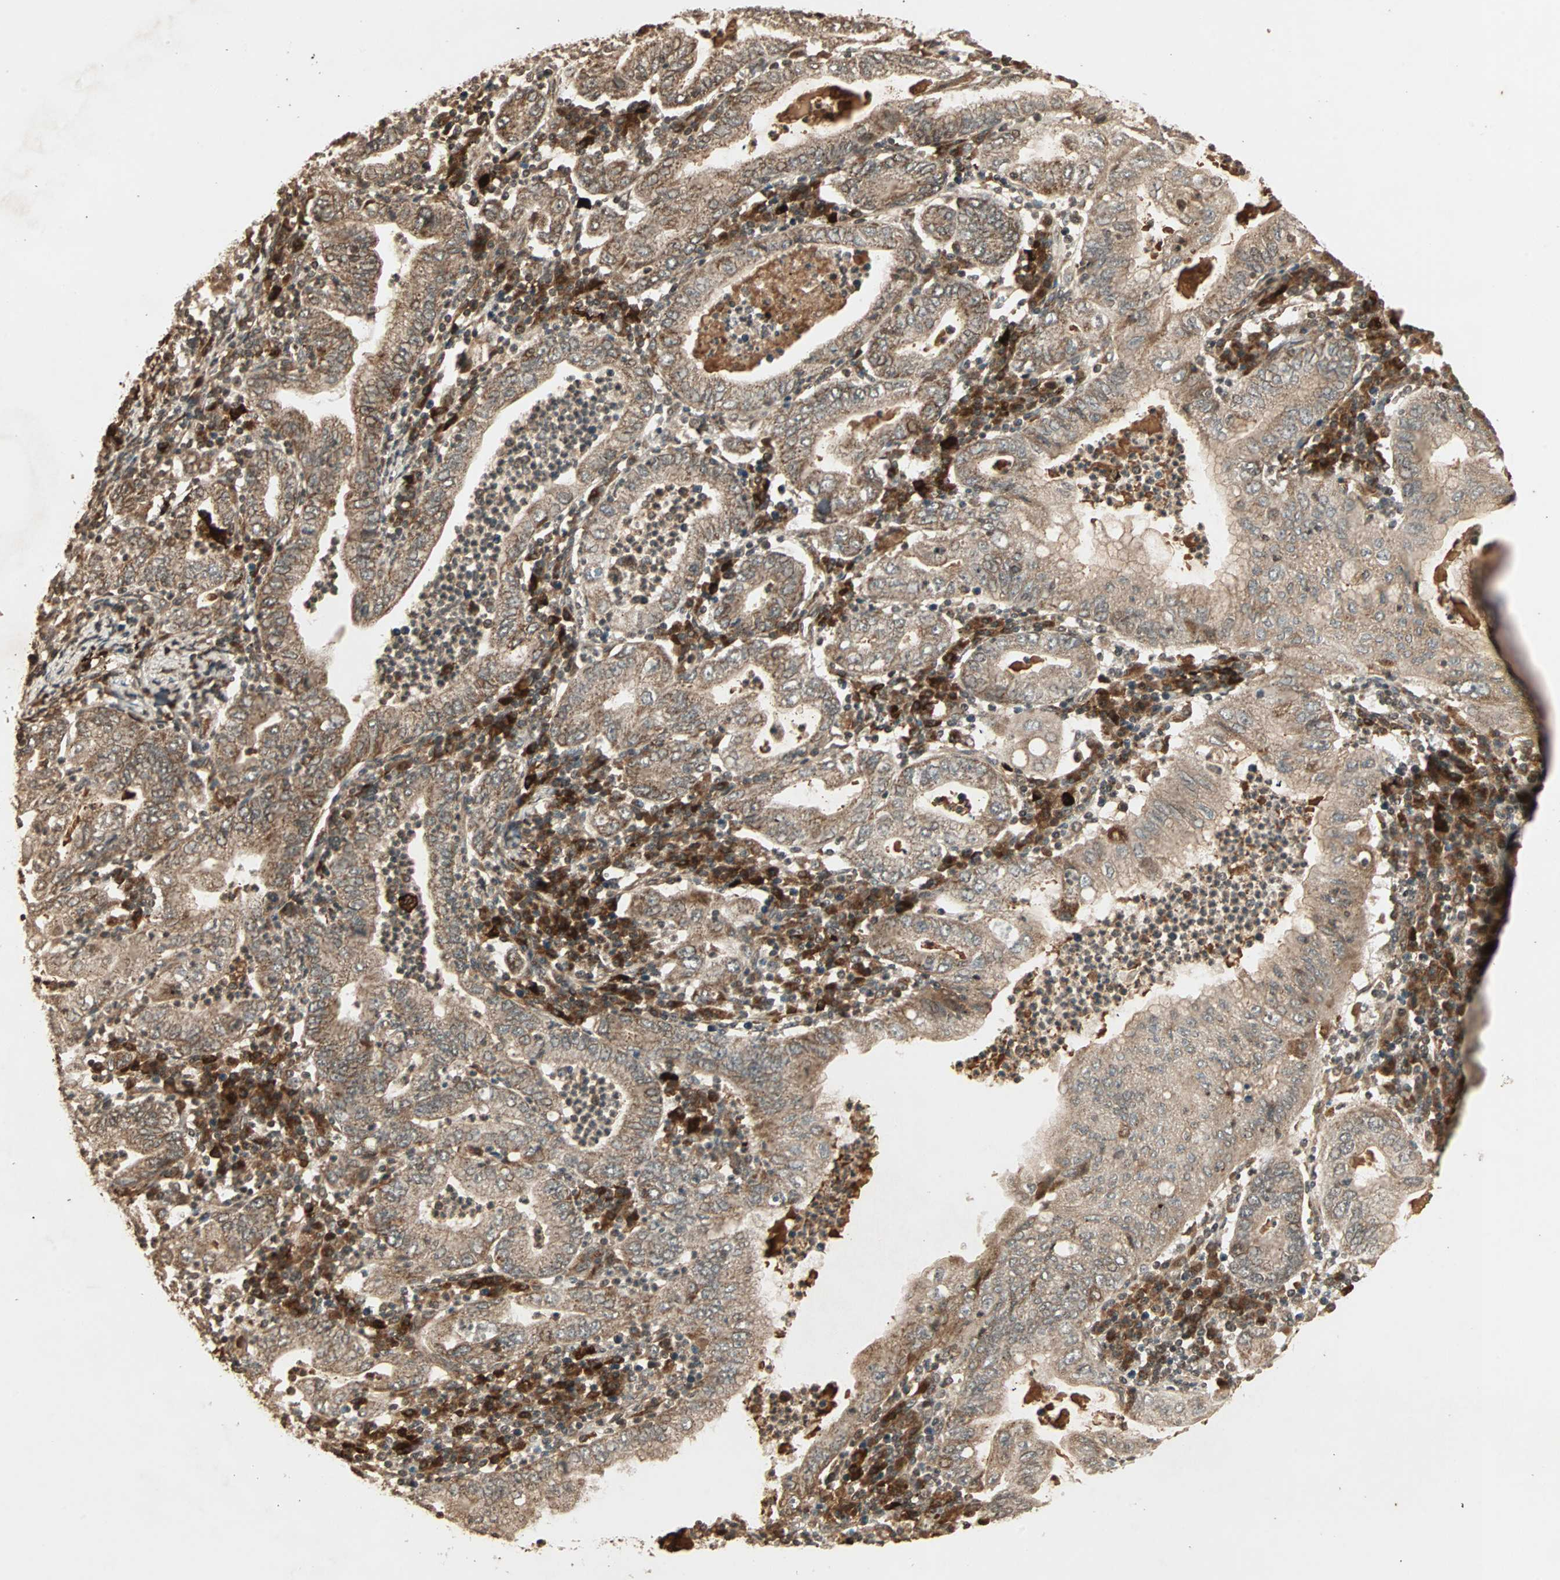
{"staining": {"intensity": "moderate", "quantity": ">75%", "location": "cytoplasmic/membranous"}, "tissue": "stomach cancer", "cell_type": "Tumor cells", "image_type": "cancer", "snomed": [{"axis": "morphology", "description": "Normal tissue, NOS"}, {"axis": "morphology", "description": "Adenocarcinoma, NOS"}, {"axis": "topography", "description": "Esophagus"}, {"axis": "topography", "description": "Stomach, upper"}, {"axis": "topography", "description": "Peripheral nerve tissue"}], "caption": "Protein expression analysis of human stomach cancer reveals moderate cytoplasmic/membranous expression in about >75% of tumor cells.", "gene": "RFFL", "patient": {"sex": "male", "age": 62}}